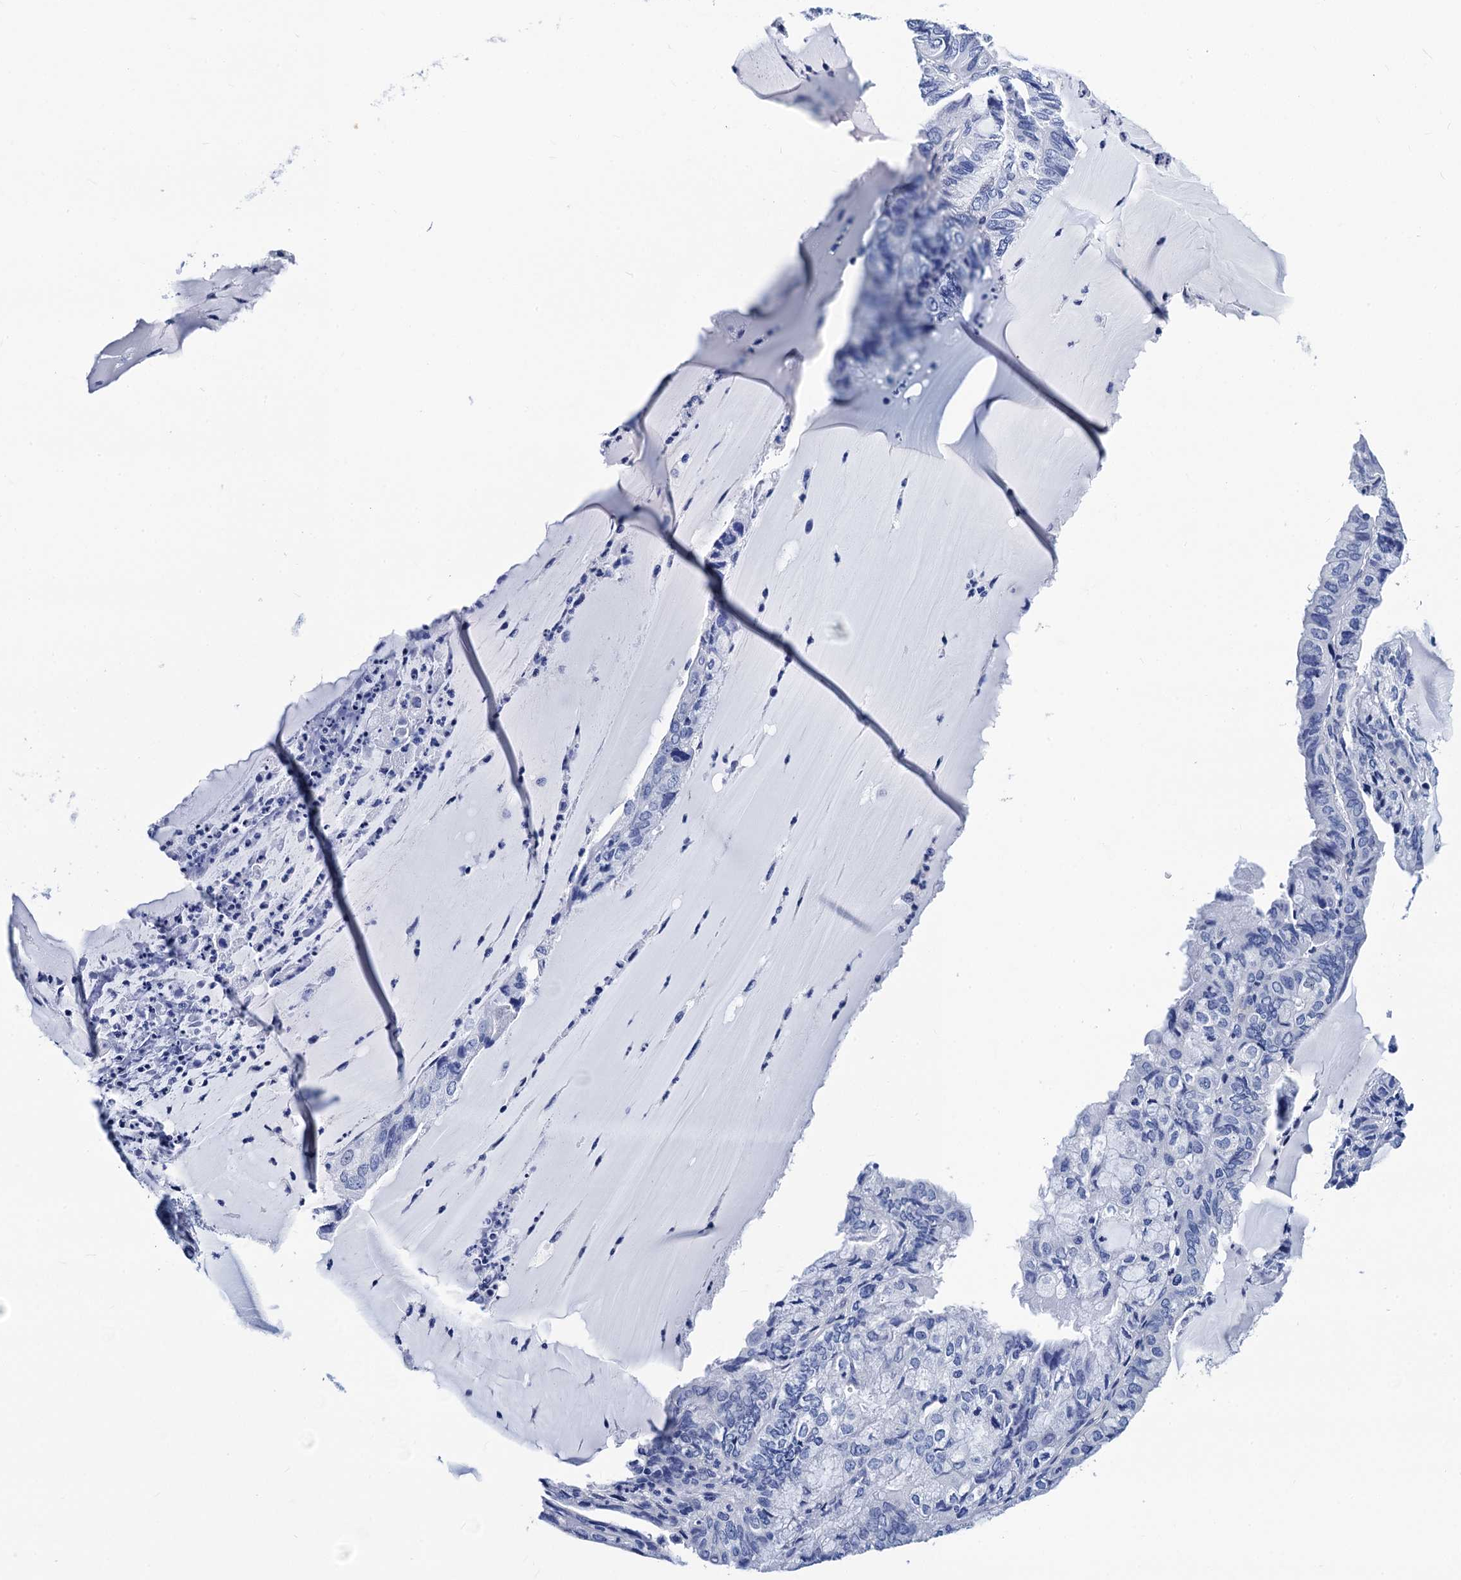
{"staining": {"intensity": "negative", "quantity": "none", "location": "none"}, "tissue": "endometrial cancer", "cell_type": "Tumor cells", "image_type": "cancer", "snomed": [{"axis": "morphology", "description": "Adenocarcinoma, NOS"}, {"axis": "topography", "description": "Endometrium"}], "caption": "There is no significant positivity in tumor cells of endometrial cancer.", "gene": "MYBPC3", "patient": {"sex": "female", "age": 81}}